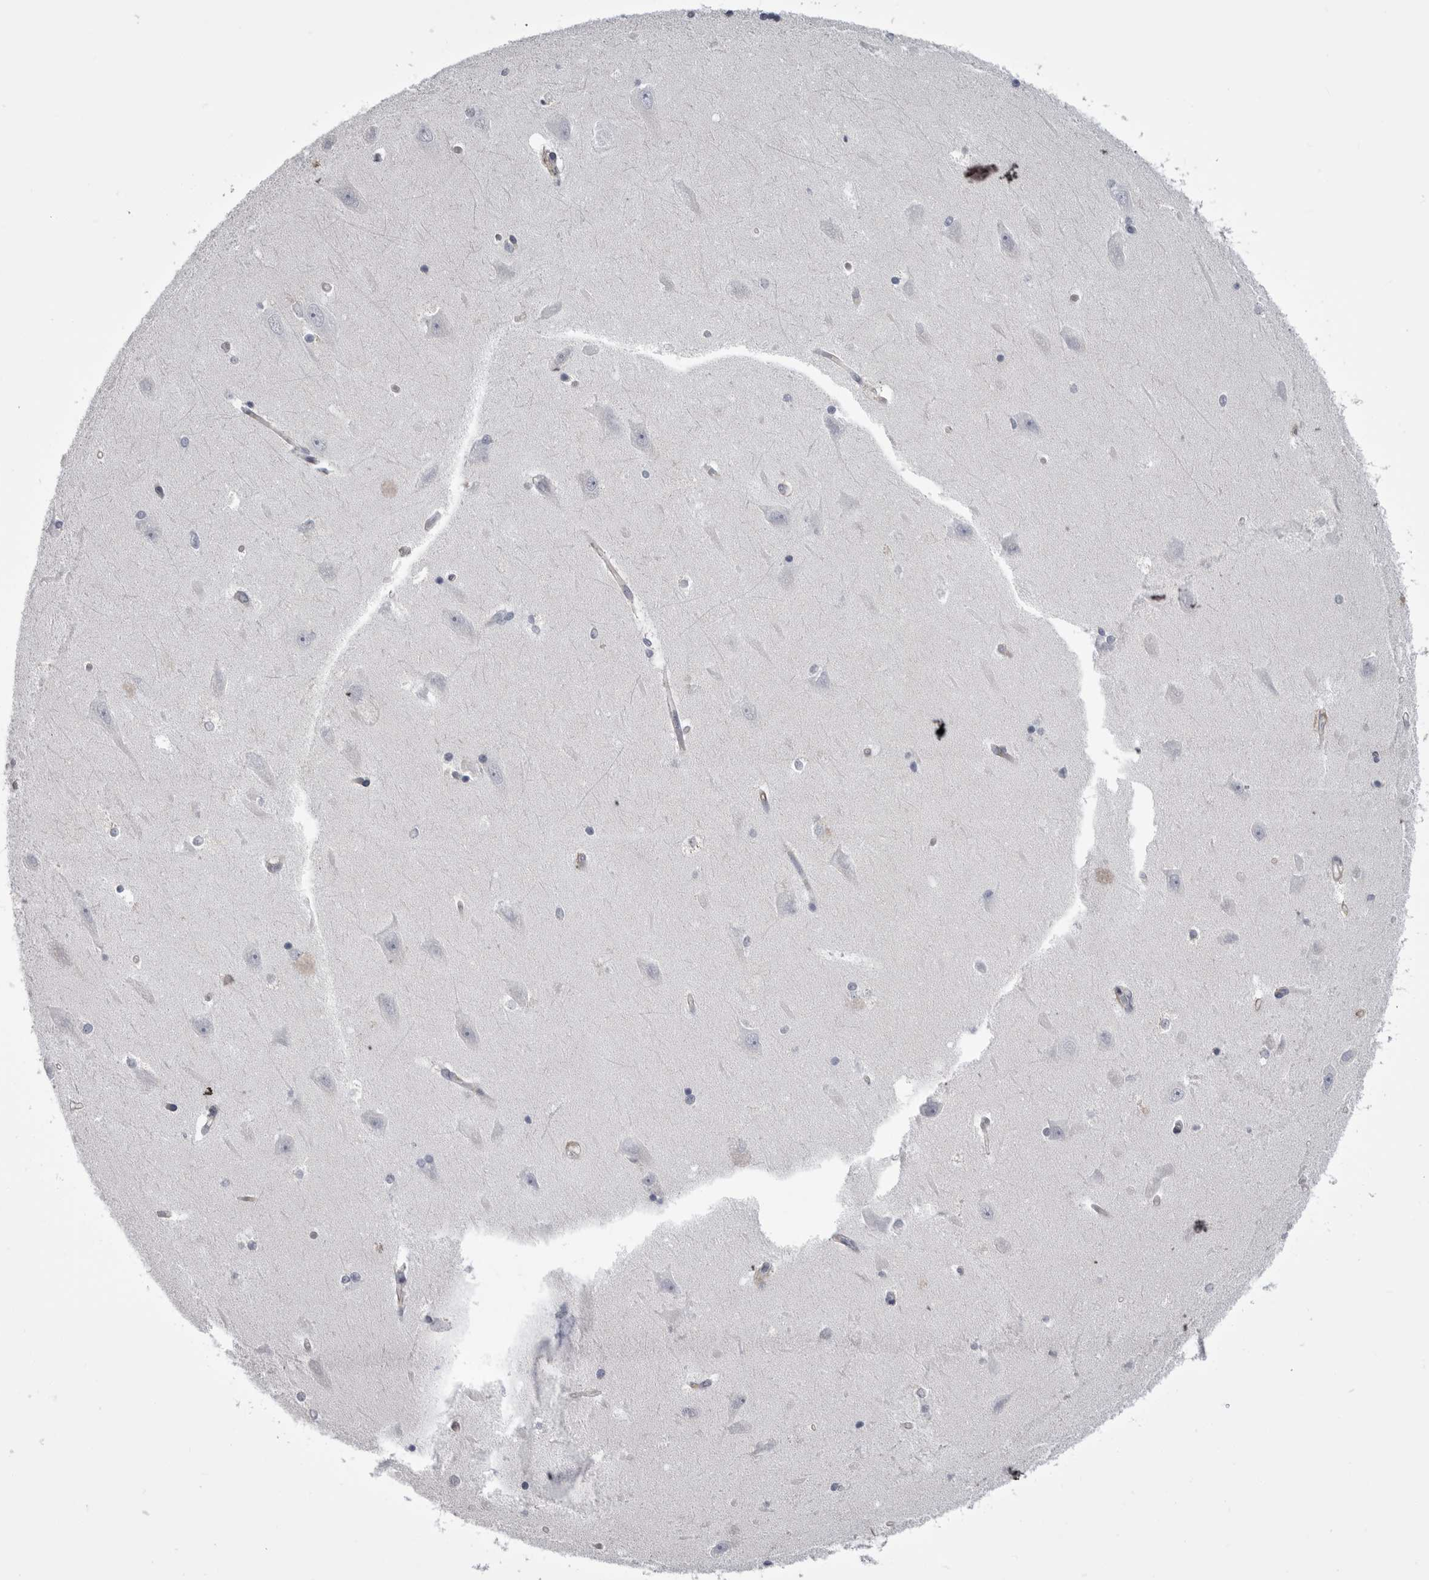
{"staining": {"intensity": "negative", "quantity": "none", "location": "none"}, "tissue": "hippocampus", "cell_type": "Glial cells", "image_type": "normal", "snomed": [{"axis": "morphology", "description": "Normal tissue, NOS"}, {"axis": "topography", "description": "Hippocampus"}], "caption": "A histopathology image of human hippocampus is negative for staining in glial cells. (DAB (3,3'-diaminobenzidine) immunohistochemistry with hematoxylin counter stain).", "gene": "OPLAH", "patient": {"sex": "male", "age": 45}}